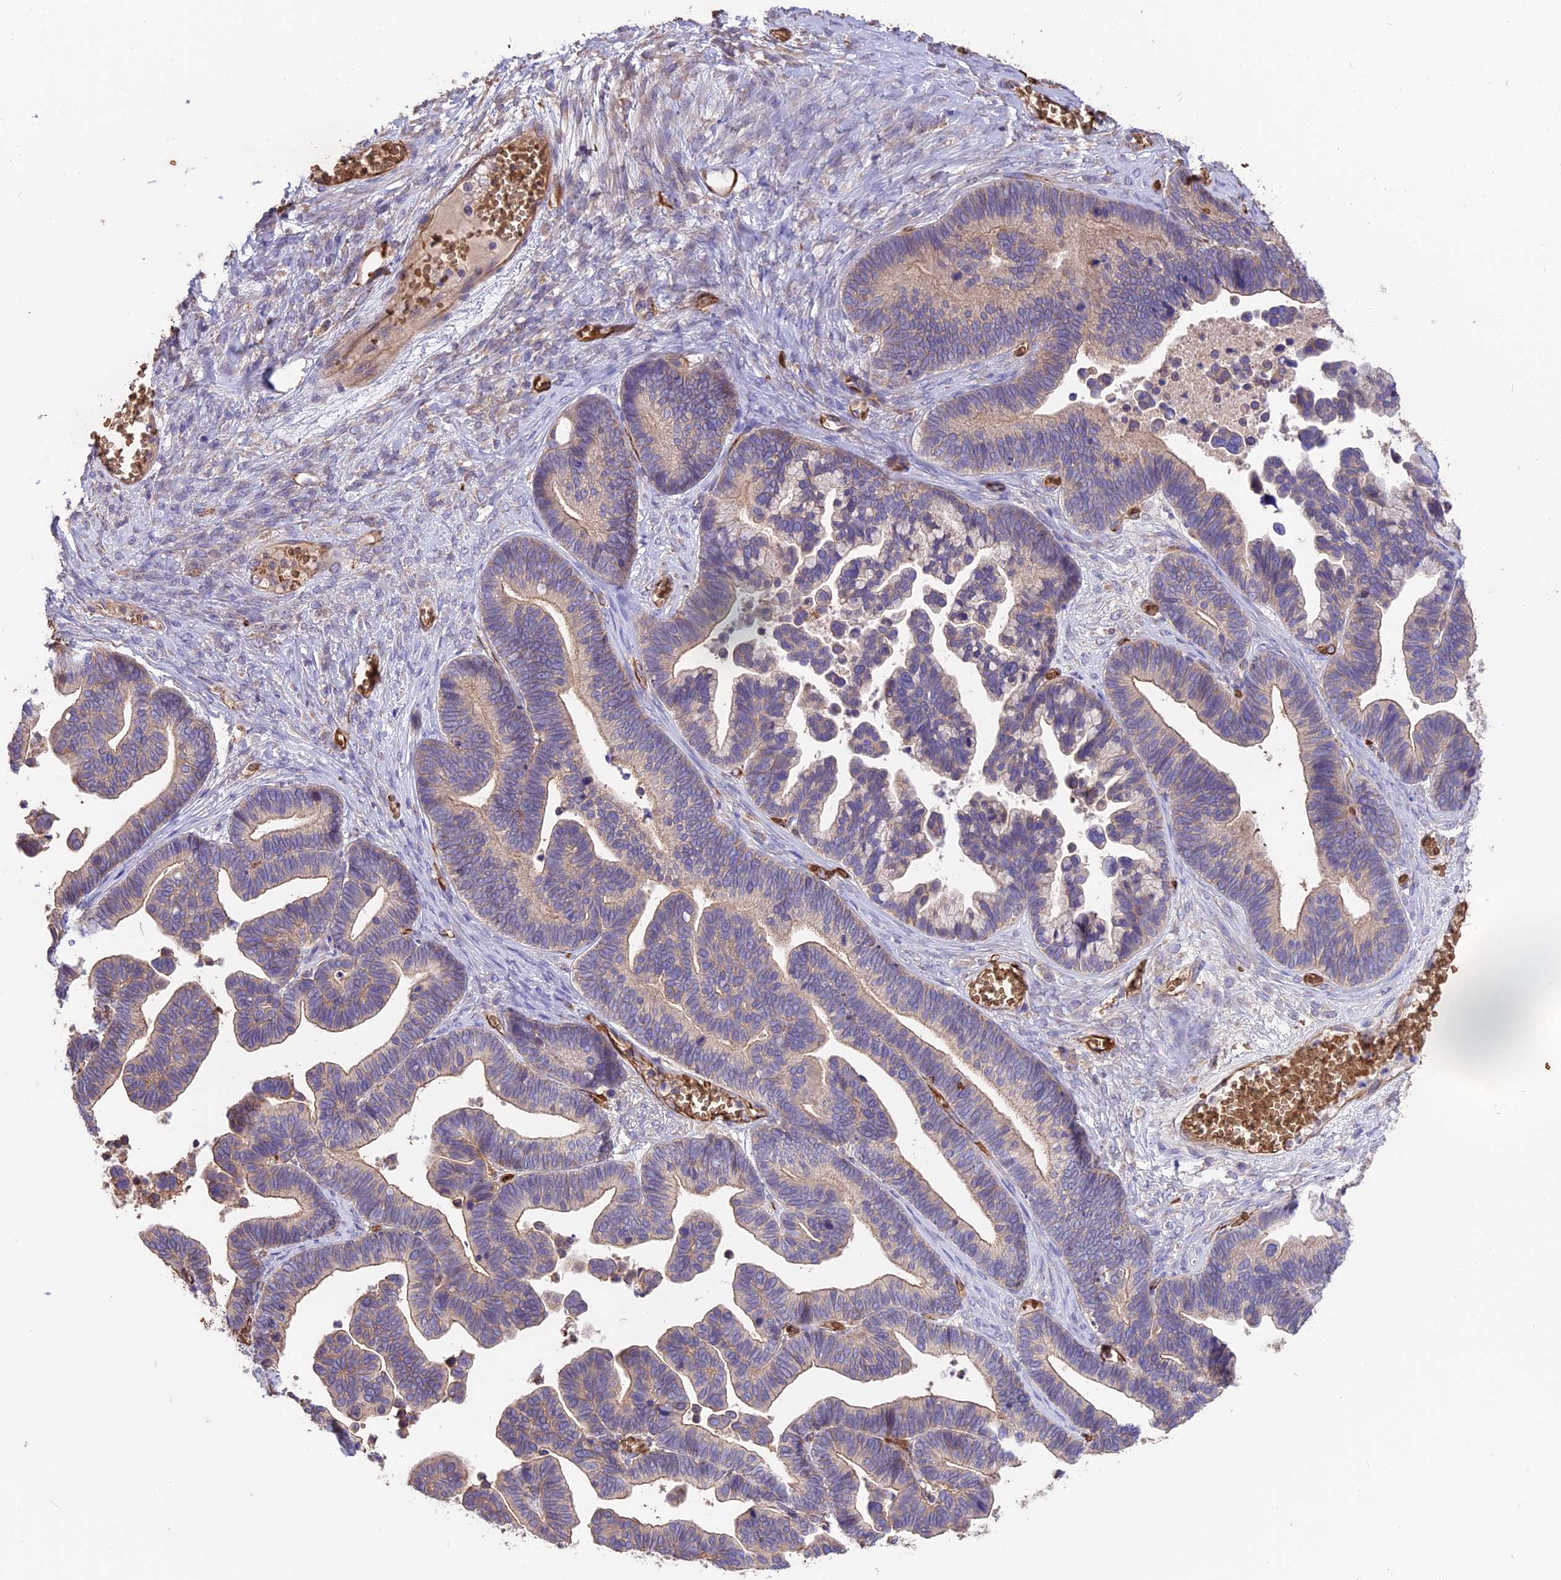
{"staining": {"intensity": "weak", "quantity": "25%-75%", "location": "cytoplasmic/membranous"}, "tissue": "ovarian cancer", "cell_type": "Tumor cells", "image_type": "cancer", "snomed": [{"axis": "morphology", "description": "Cystadenocarcinoma, serous, NOS"}, {"axis": "topography", "description": "Ovary"}], "caption": "A low amount of weak cytoplasmic/membranous expression is seen in approximately 25%-75% of tumor cells in ovarian cancer (serous cystadenocarcinoma) tissue. The staining was performed using DAB to visualize the protein expression in brown, while the nuclei were stained in blue with hematoxylin (Magnification: 20x).", "gene": "TTC4", "patient": {"sex": "female", "age": 56}}